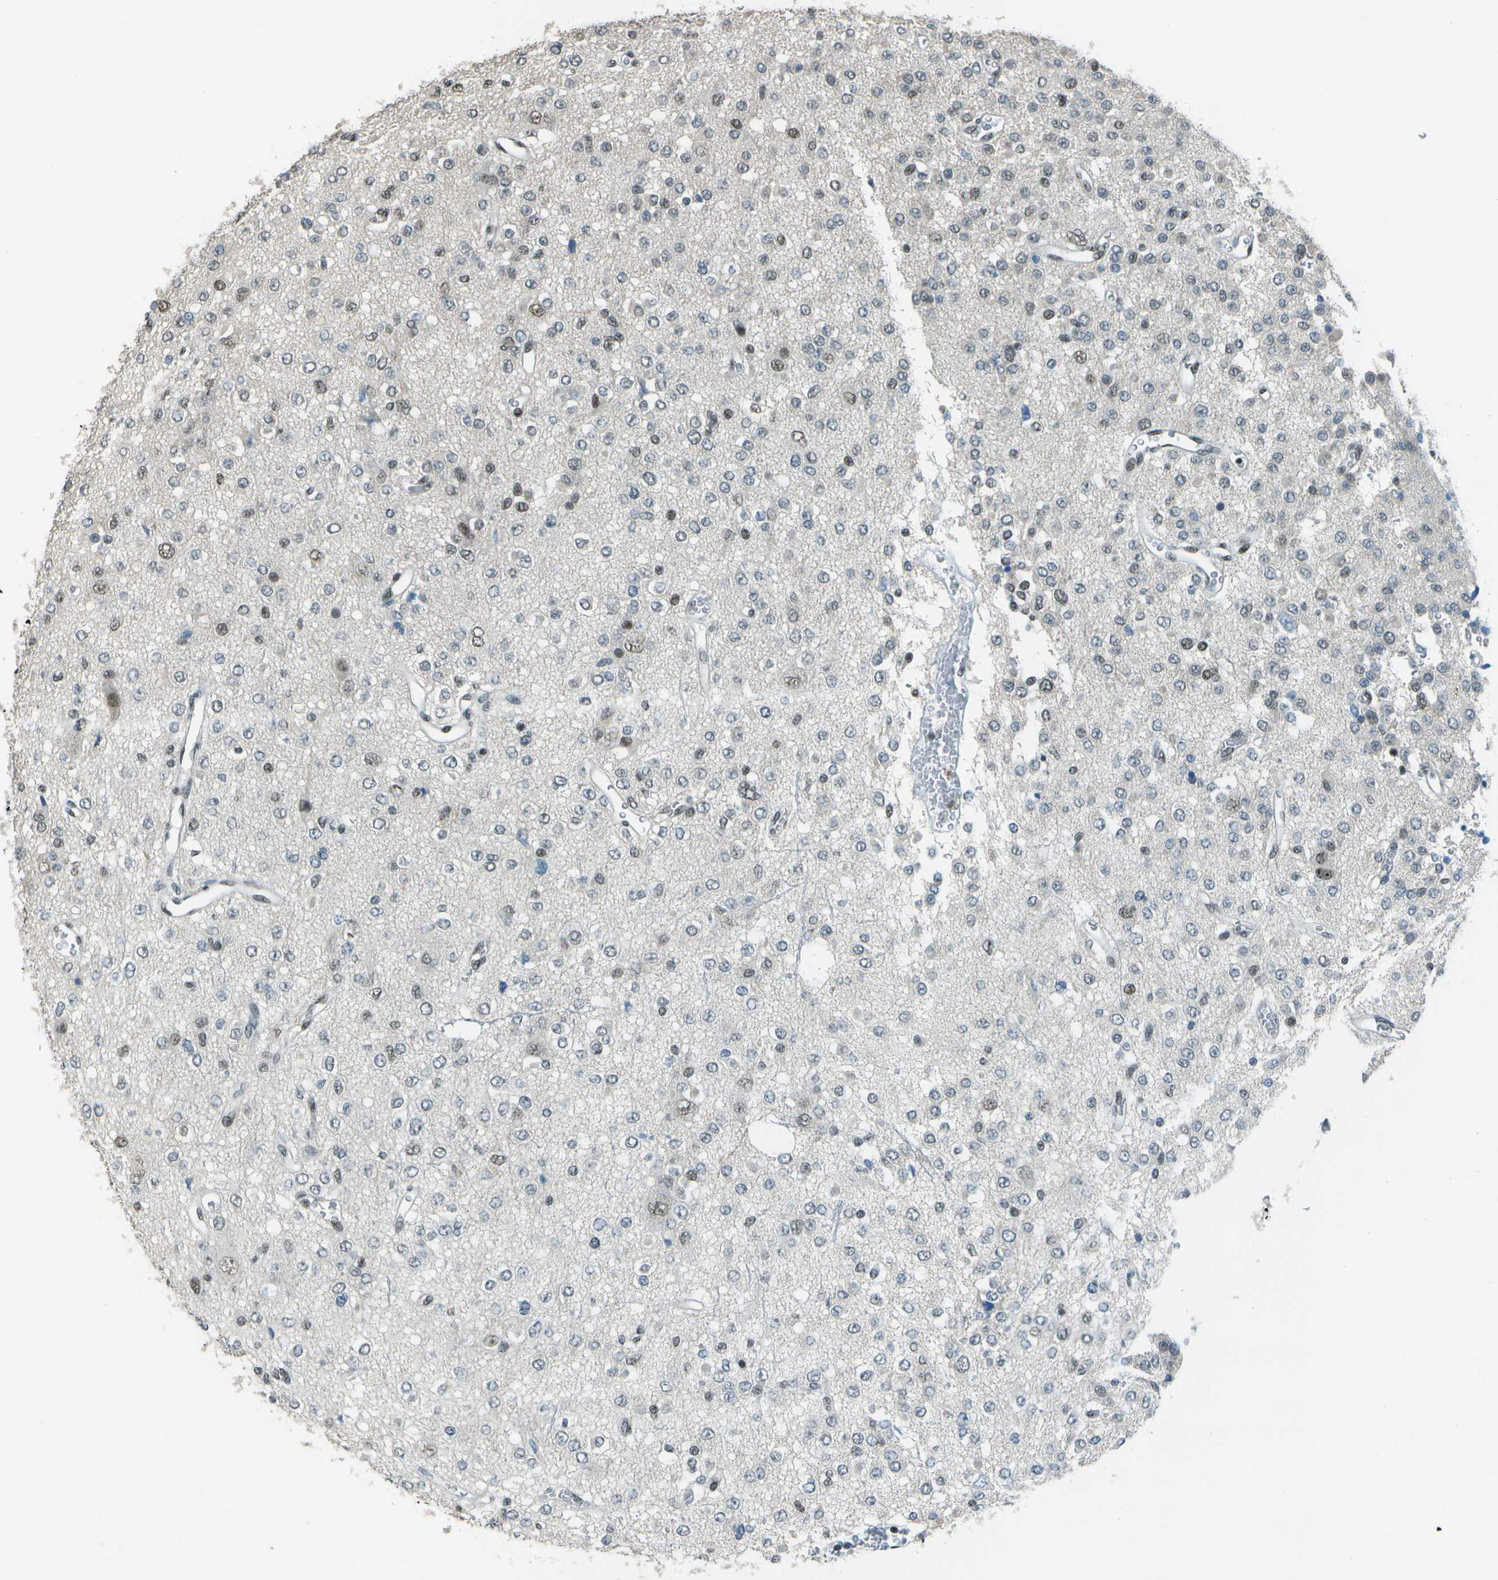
{"staining": {"intensity": "weak", "quantity": "25%-75%", "location": "nuclear"}, "tissue": "glioma", "cell_type": "Tumor cells", "image_type": "cancer", "snomed": [{"axis": "morphology", "description": "Glioma, malignant, Low grade"}, {"axis": "topography", "description": "Brain"}], "caption": "Immunohistochemistry micrograph of neoplastic tissue: human glioma stained using immunohistochemistry exhibits low levels of weak protein expression localized specifically in the nuclear of tumor cells, appearing as a nuclear brown color.", "gene": "DEPDC1", "patient": {"sex": "male", "age": 38}}